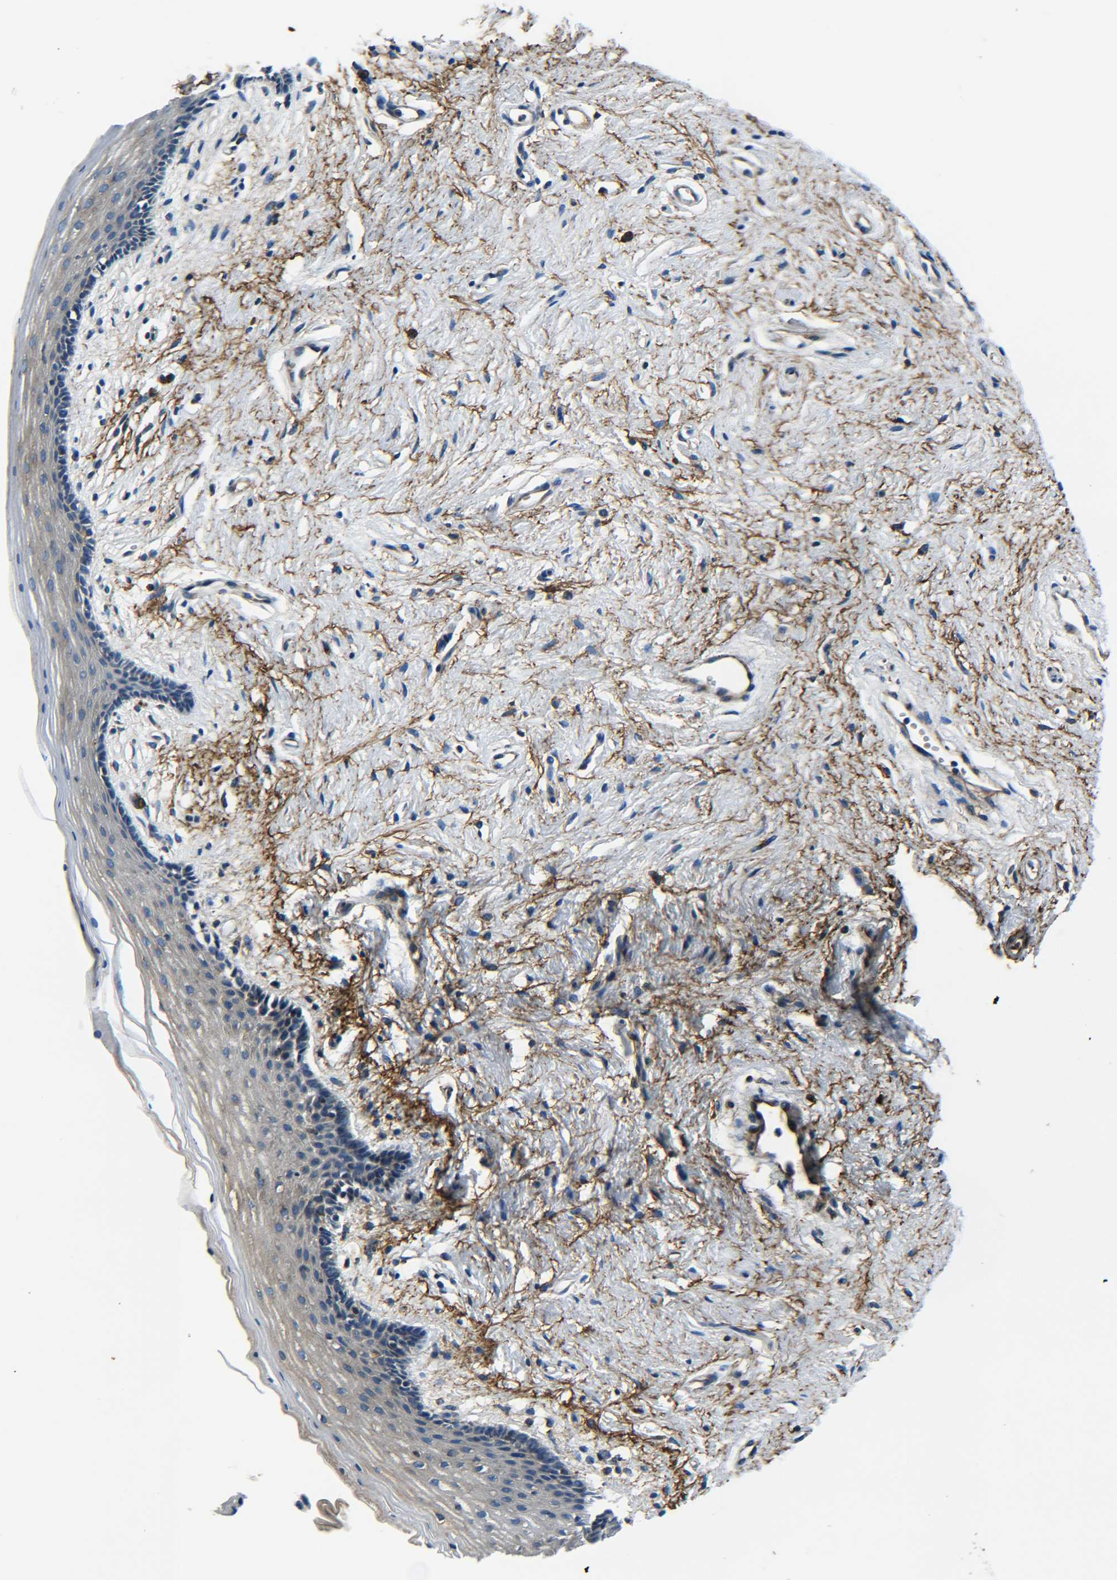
{"staining": {"intensity": "weak", "quantity": "25%-75%", "location": "cytoplasmic/membranous"}, "tissue": "vagina", "cell_type": "Squamous epithelial cells", "image_type": "normal", "snomed": [{"axis": "morphology", "description": "Normal tissue, NOS"}, {"axis": "topography", "description": "Vagina"}], "caption": "Immunohistochemistry (IHC) micrograph of normal vagina: vagina stained using immunohistochemistry (IHC) exhibits low levels of weak protein expression localized specifically in the cytoplasmic/membranous of squamous epithelial cells, appearing as a cytoplasmic/membranous brown color.", "gene": "PREB", "patient": {"sex": "female", "age": 44}}